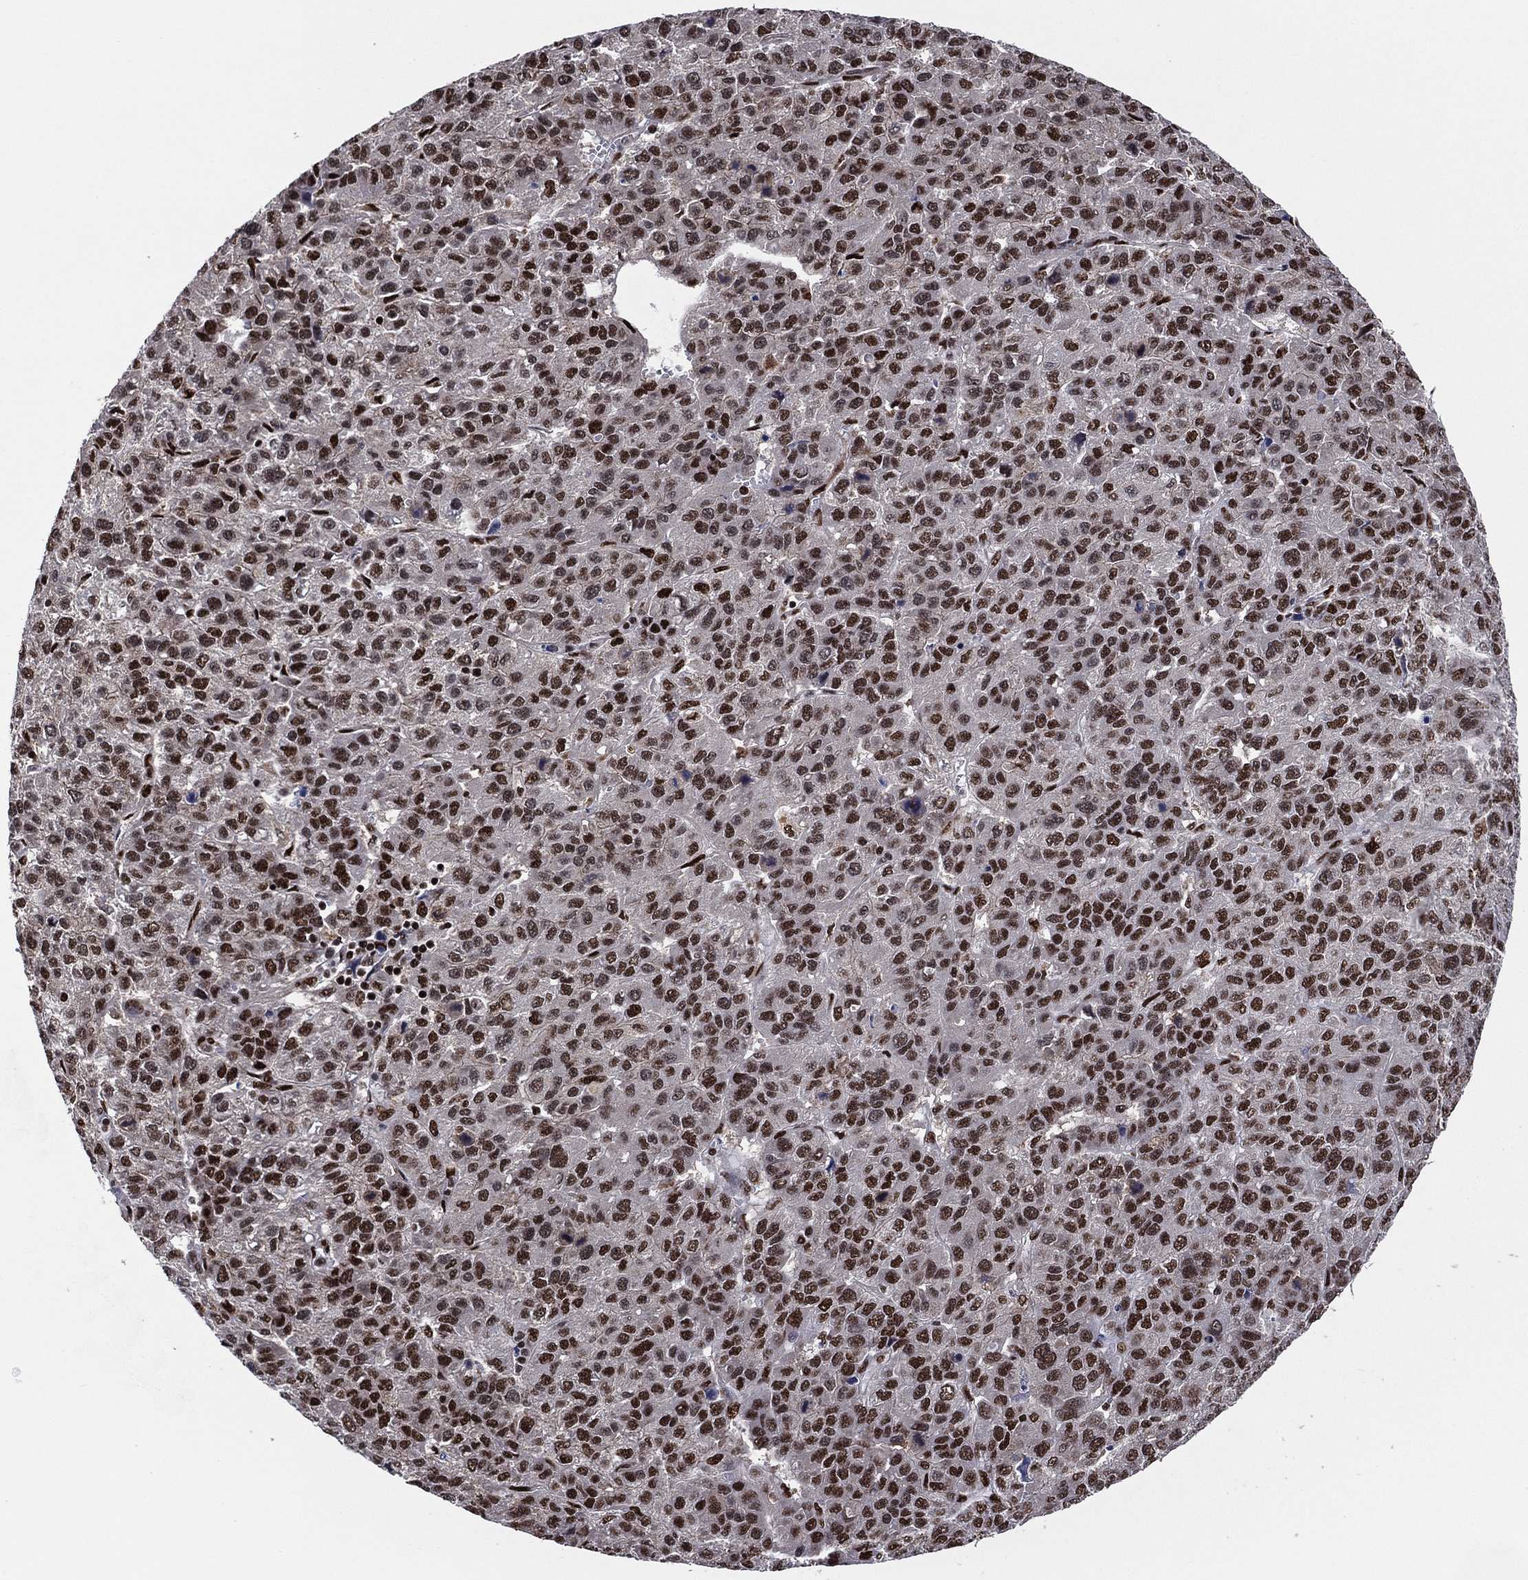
{"staining": {"intensity": "strong", "quantity": ">75%", "location": "nuclear"}, "tissue": "liver cancer", "cell_type": "Tumor cells", "image_type": "cancer", "snomed": [{"axis": "morphology", "description": "Carcinoma, Hepatocellular, NOS"}, {"axis": "topography", "description": "Liver"}], "caption": "High-power microscopy captured an immunohistochemistry (IHC) image of liver hepatocellular carcinoma, revealing strong nuclear positivity in about >75% of tumor cells.", "gene": "TP53BP1", "patient": {"sex": "male", "age": 69}}